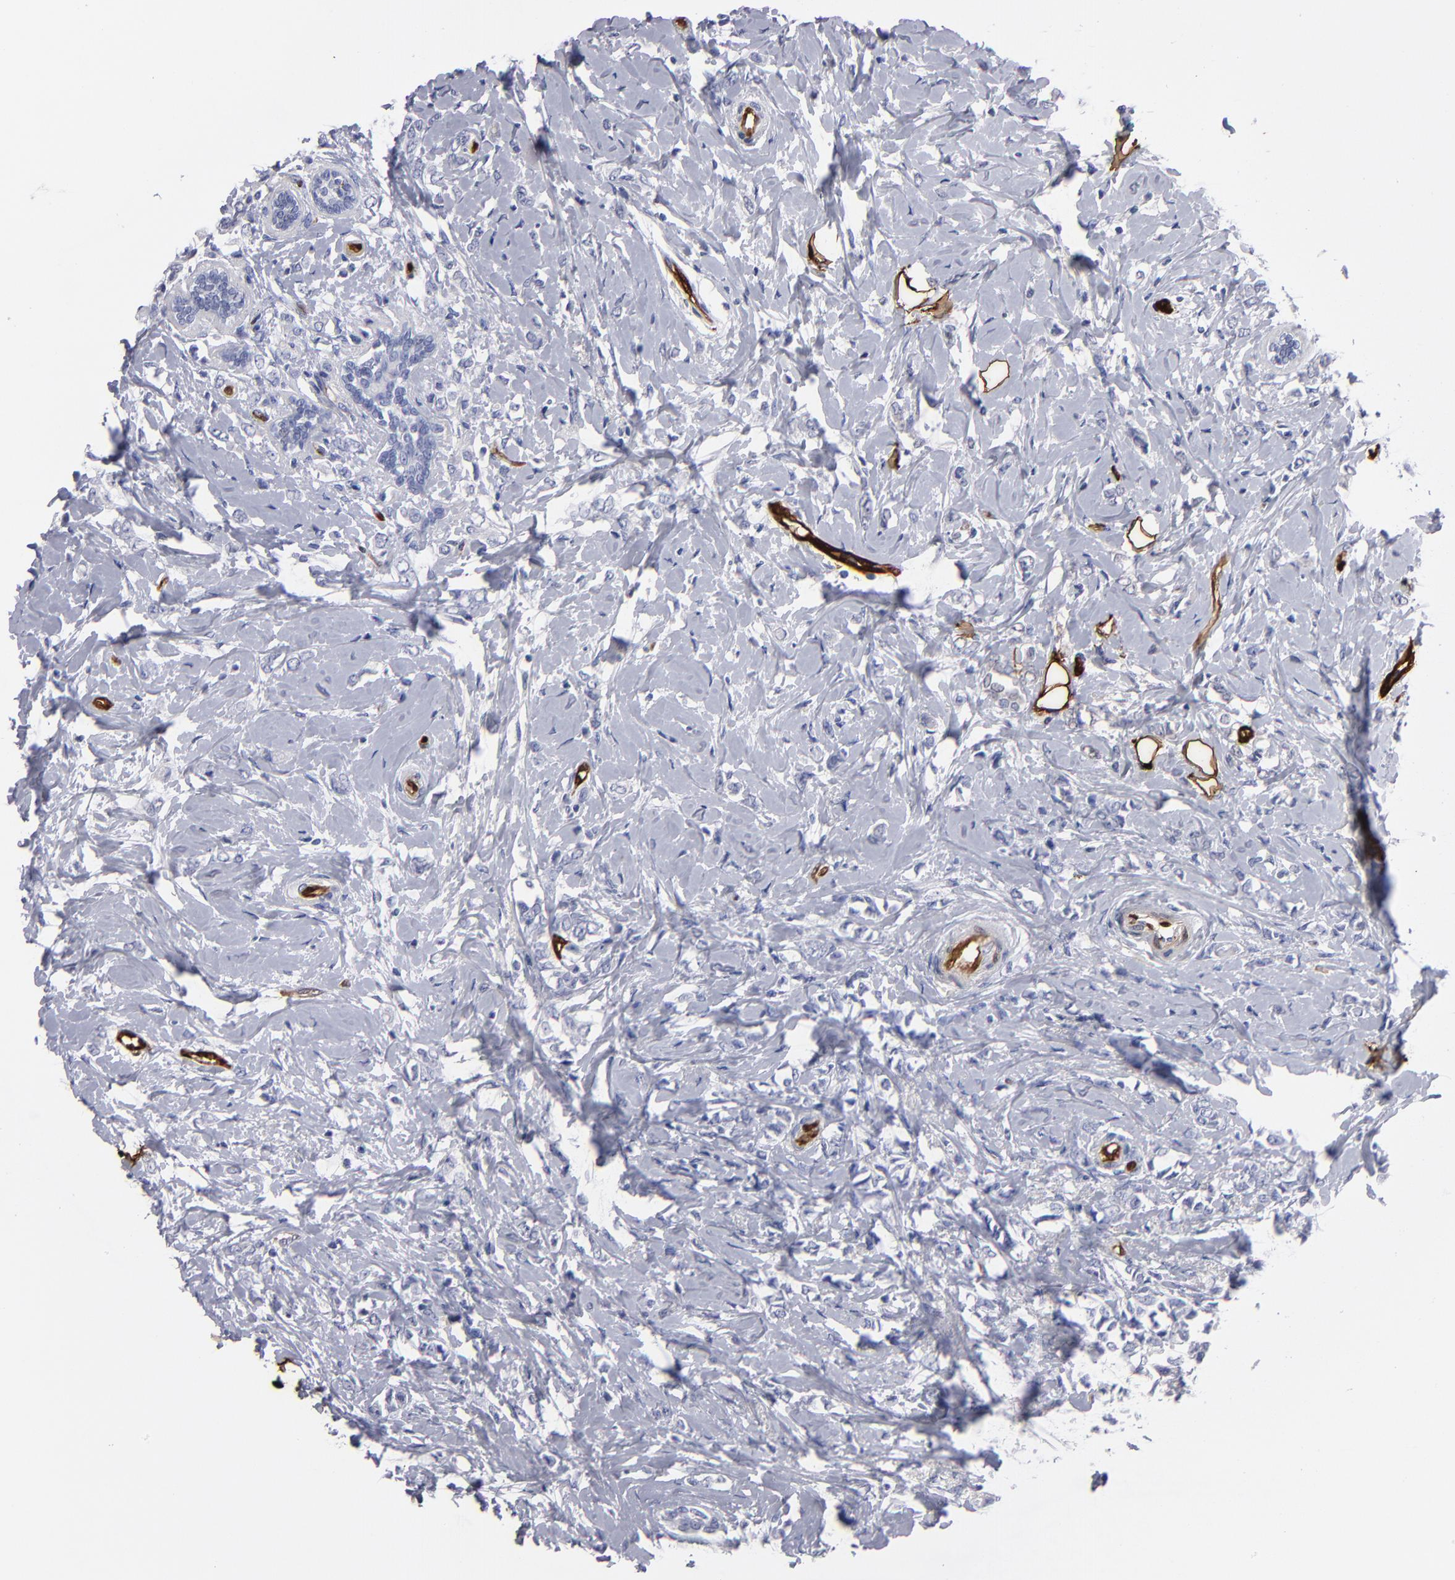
{"staining": {"intensity": "weak", "quantity": "<25%", "location": "cytoplasmic/membranous"}, "tissue": "breast cancer", "cell_type": "Tumor cells", "image_type": "cancer", "snomed": [{"axis": "morphology", "description": "Normal tissue, NOS"}, {"axis": "morphology", "description": "Lobular carcinoma"}, {"axis": "topography", "description": "Breast"}], "caption": "IHC of human breast cancer exhibits no staining in tumor cells. (Brightfield microscopy of DAB immunohistochemistry at high magnification).", "gene": "FABP4", "patient": {"sex": "female", "age": 47}}